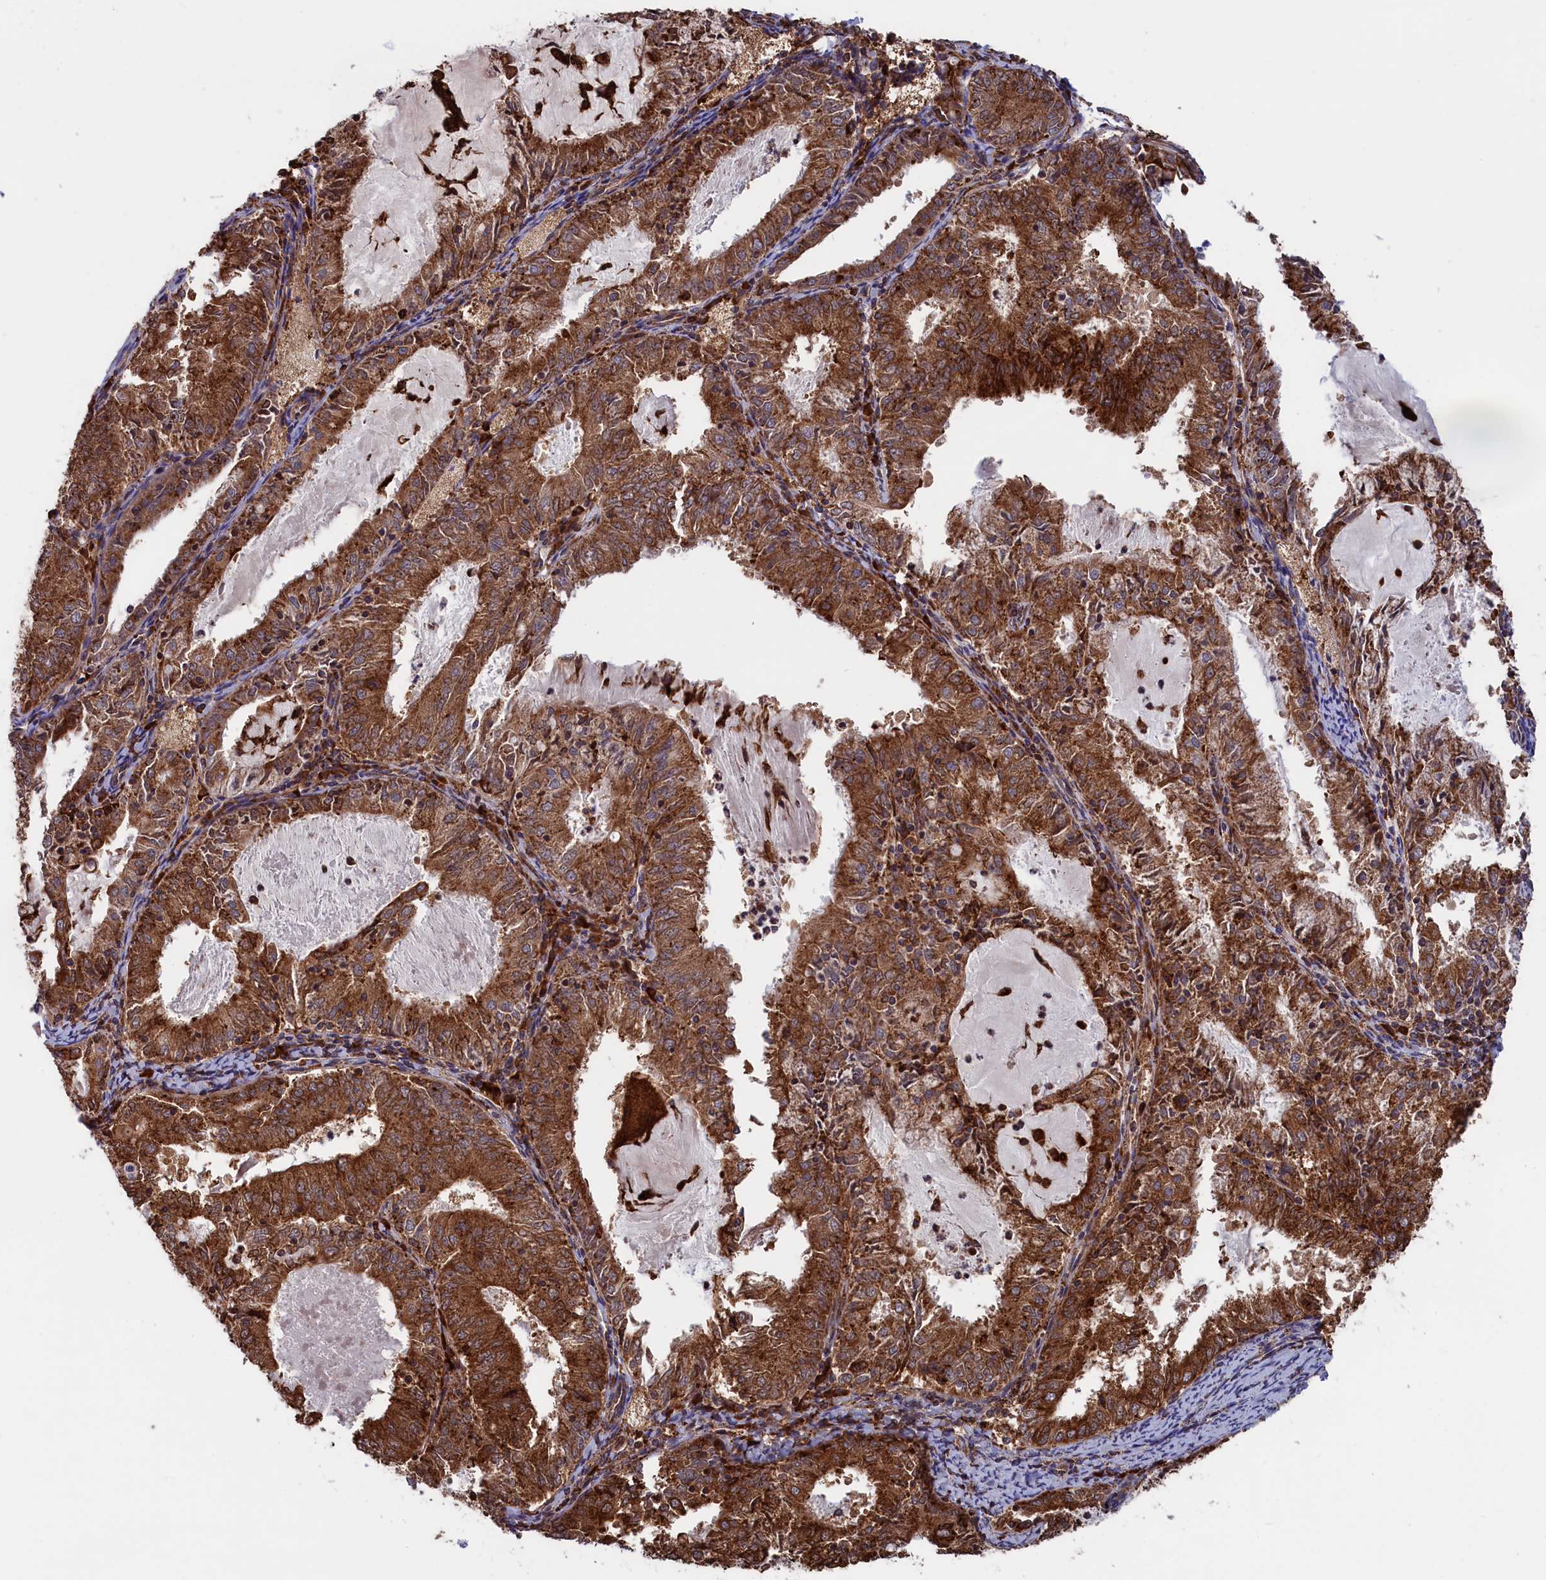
{"staining": {"intensity": "moderate", "quantity": ">75%", "location": "cytoplasmic/membranous"}, "tissue": "endometrial cancer", "cell_type": "Tumor cells", "image_type": "cancer", "snomed": [{"axis": "morphology", "description": "Adenocarcinoma, NOS"}, {"axis": "topography", "description": "Endometrium"}], "caption": "Endometrial cancer stained for a protein (brown) exhibits moderate cytoplasmic/membranous positive positivity in approximately >75% of tumor cells.", "gene": "PLA2G4C", "patient": {"sex": "female", "age": 57}}